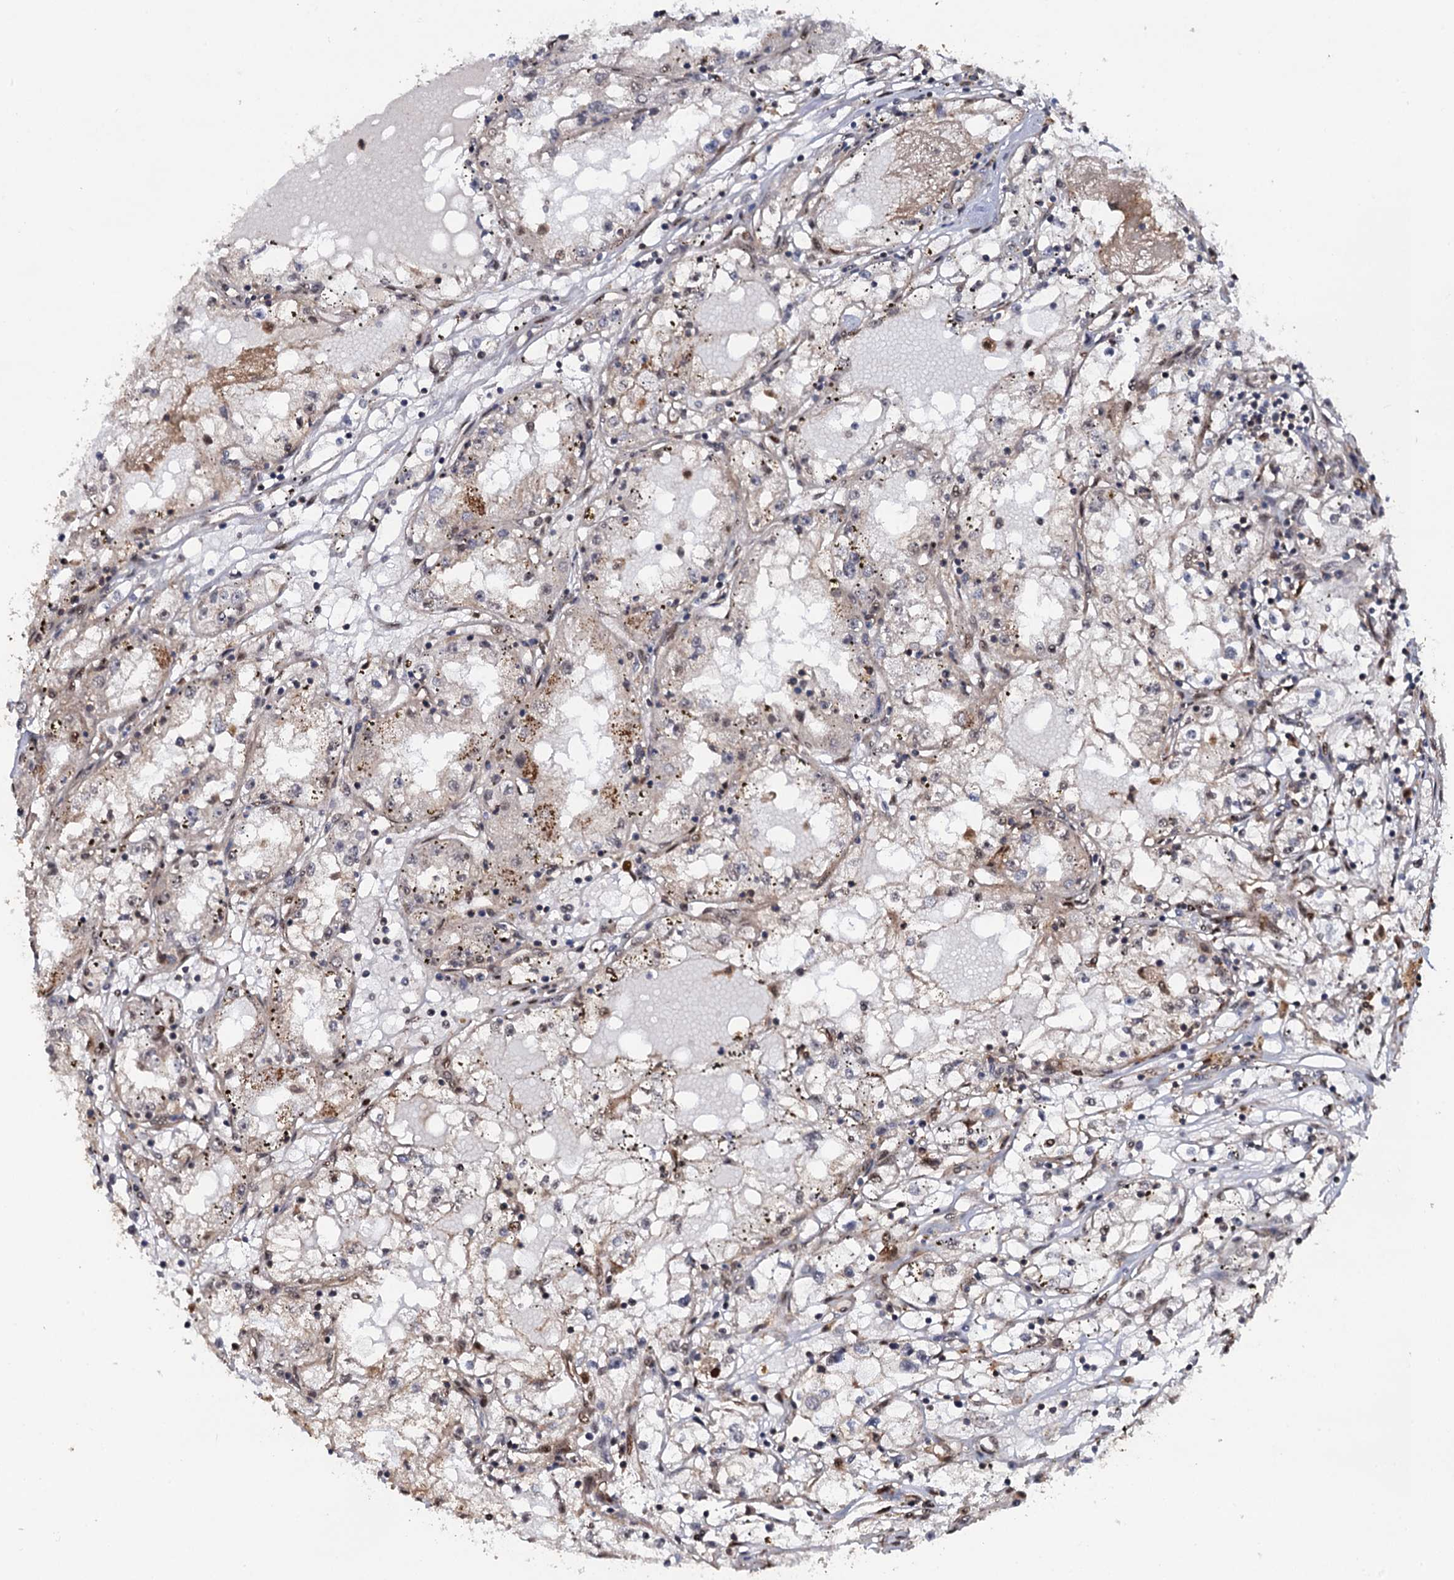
{"staining": {"intensity": "negative", "quantity": "none", "location": "none"}, "tissue": "renal cancer", "cell_type": "Tumor cells", "image_type": "cancer", "snomed": [{"axis": "morphology", "description": "Adenocarcinoma, NOS"}, {"axis": "topography", "description": "Kidney"}], "caption": "Immunohistochemical staining of renal adenocarcinoma exhibits no significant positivity in tumor cells.", "gene": "CDC23", "patient": {"sex": "male", "age": 56}}